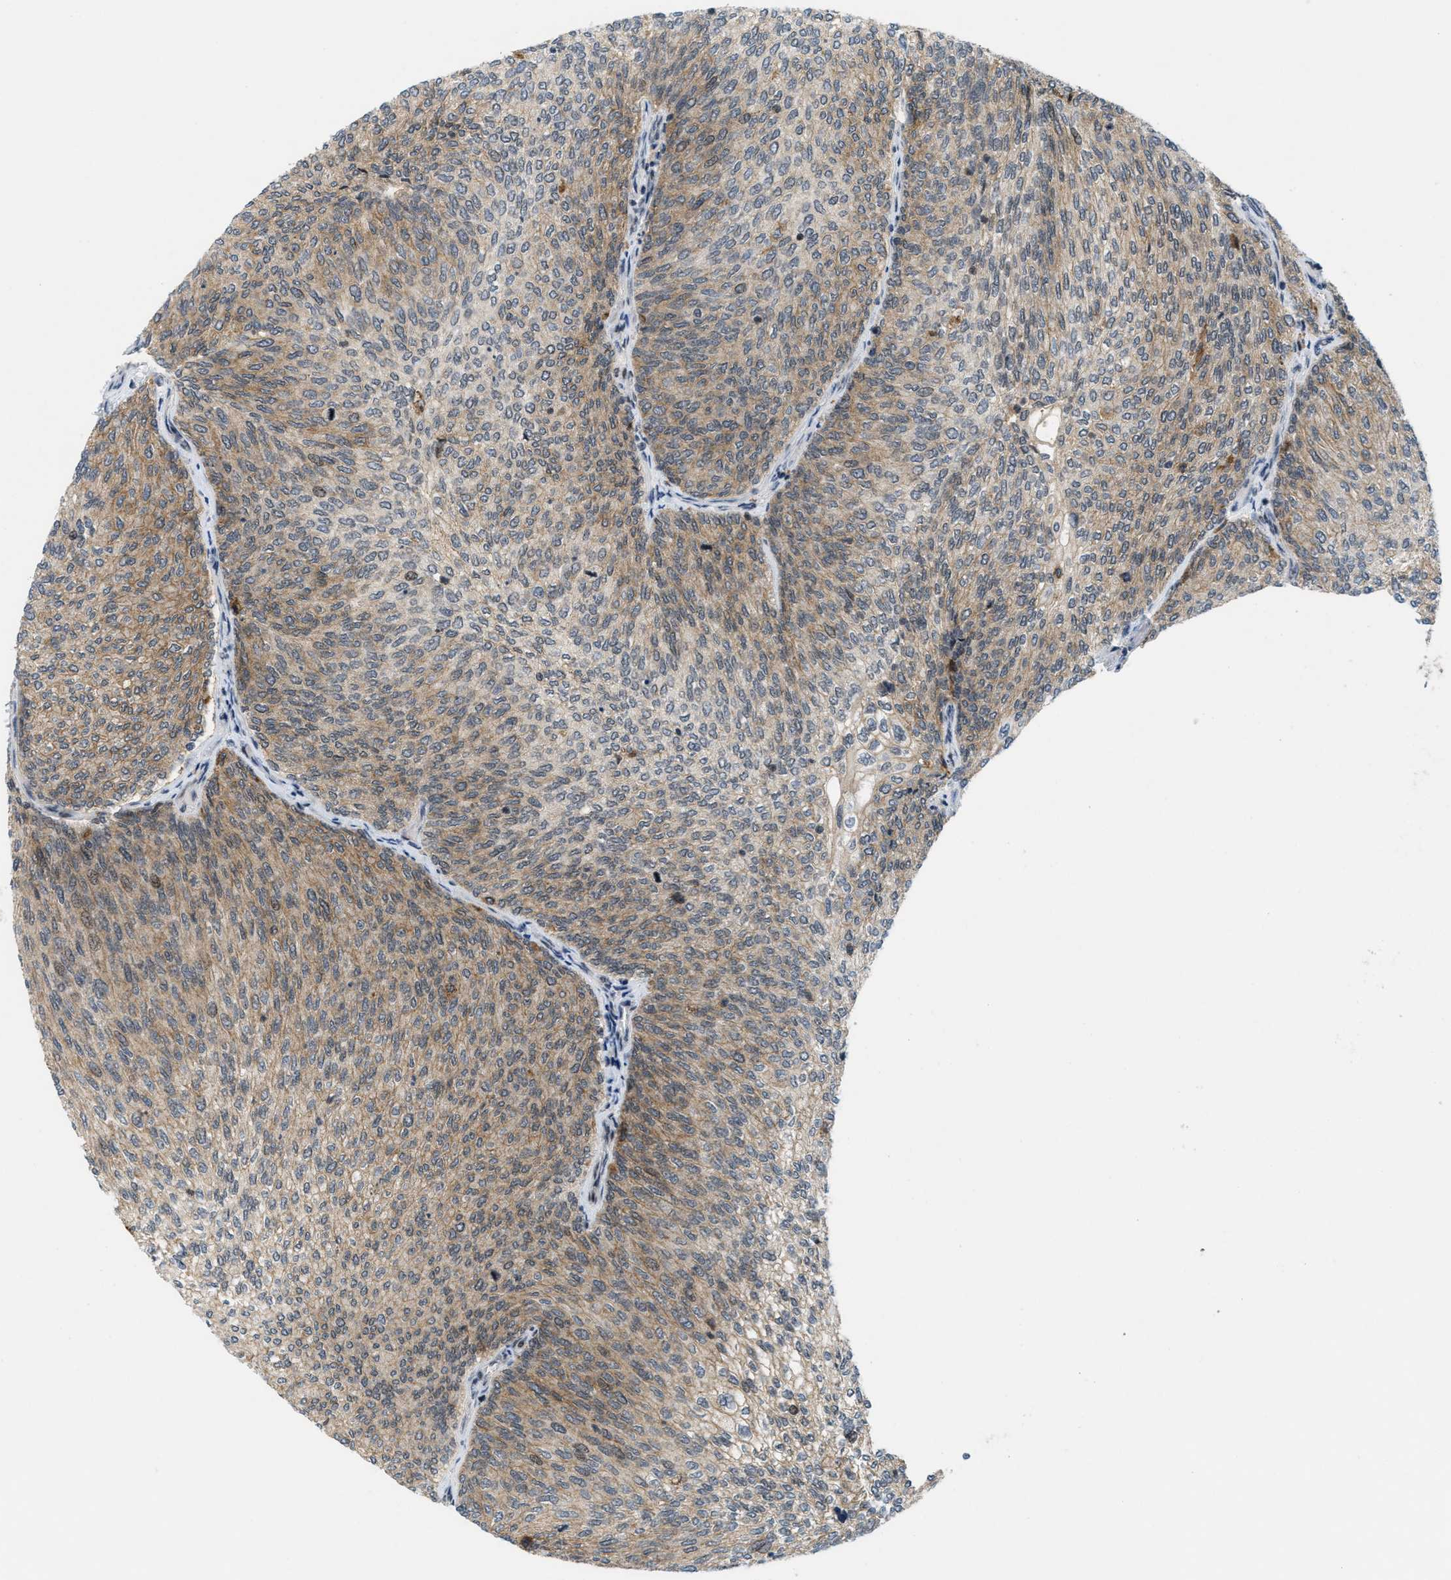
{"staining": {"intensity": "moderate", "quantity": "25%-75%", "location": "cytoplasmic/membranous"}, "tissue": "urothelial cancer", "cell_type": "Tumor cells", "image_type": "cancer", "snomed": [{"axis": "morphology", "description": "Urothelial carcinoma, Low grade"}, {"axis": "topography", "description": "Urinary bladder"}], "caption": "Human urothelial carcinoma (low-grade) stained with a protein marker shows moderate staining in tumor cells.", "gene": "ING1", "patient": {"sex": "female", "age": 79}}